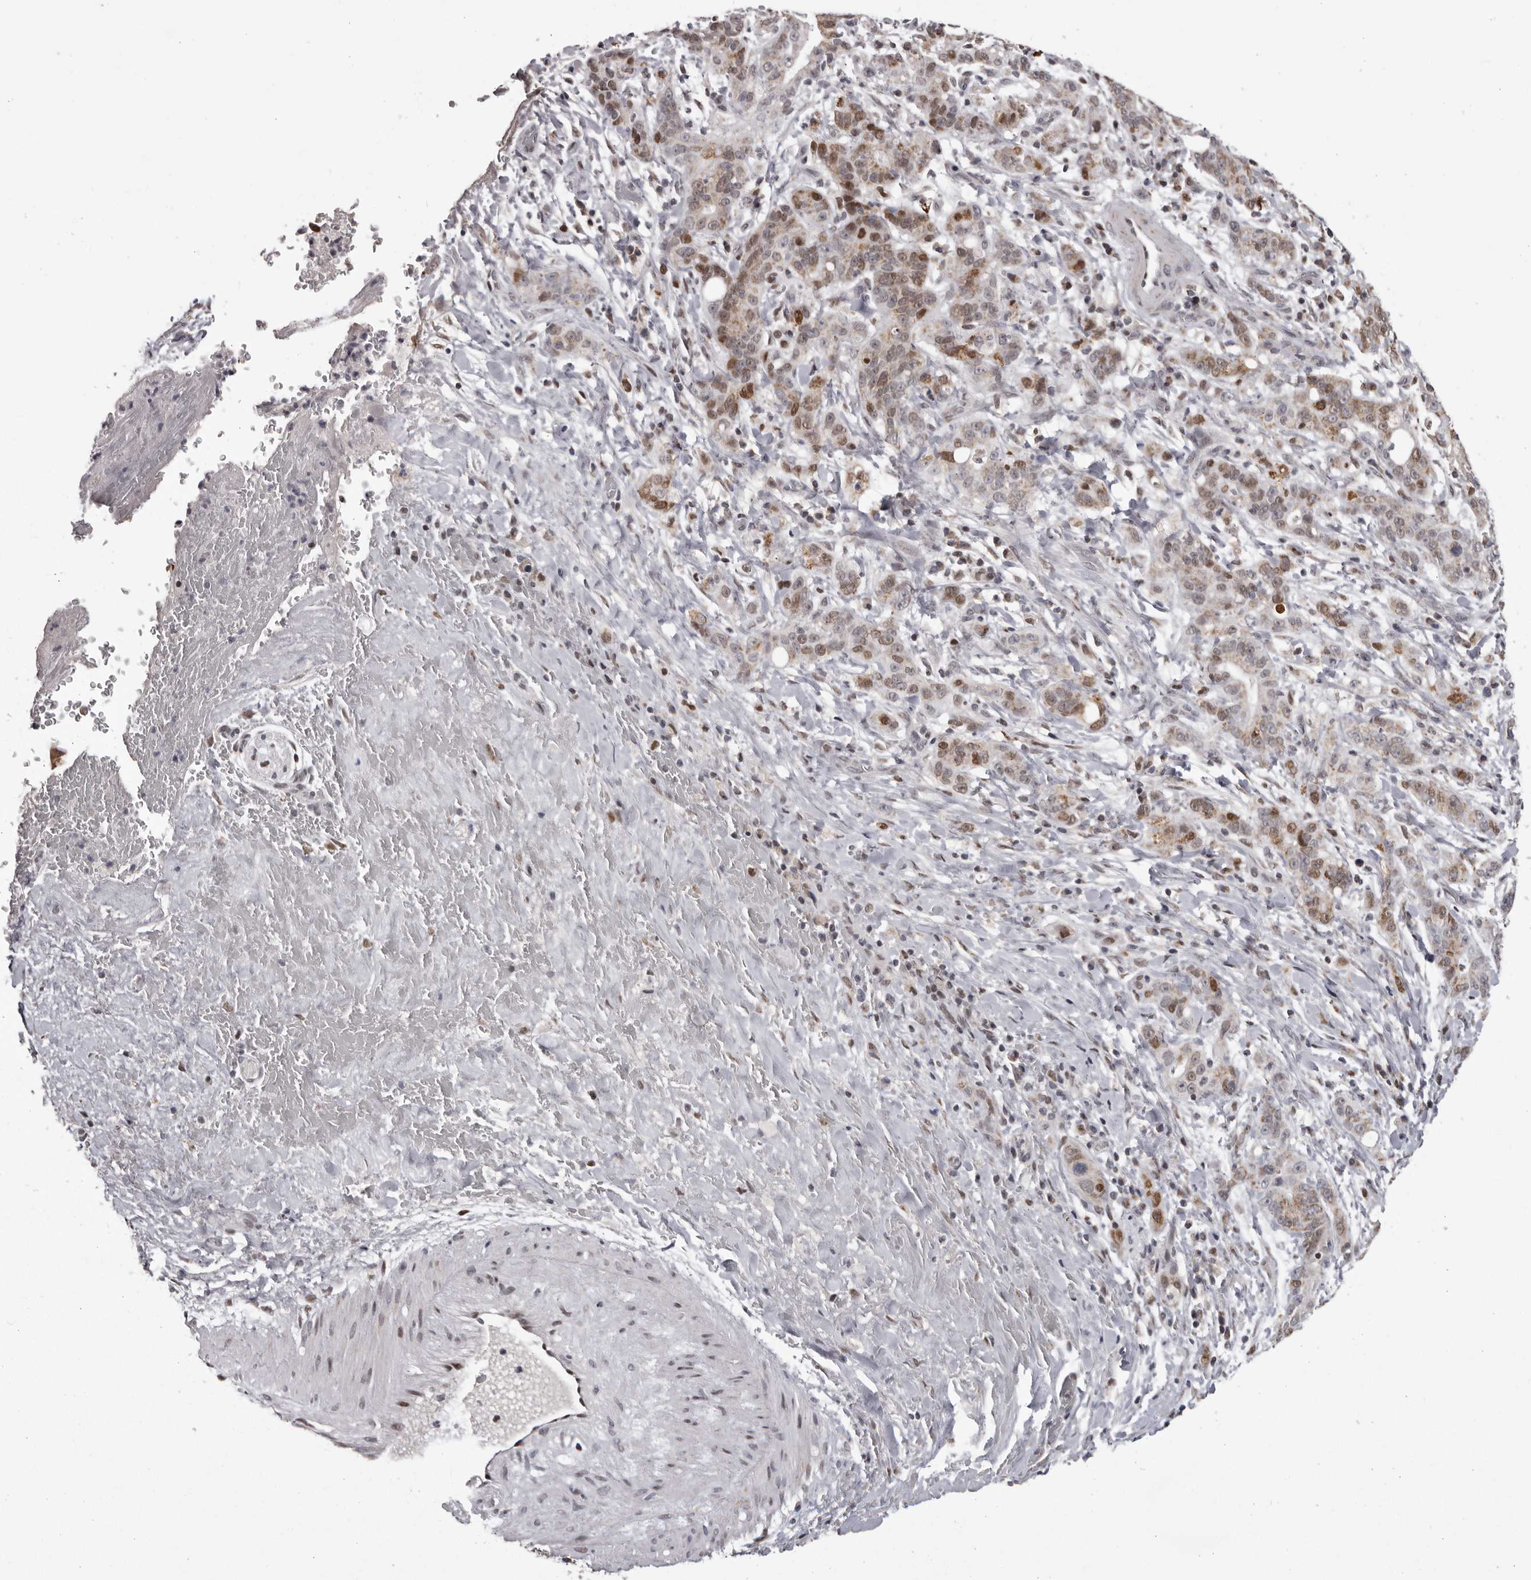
{"staining": {"intensity": "moderate", "quantity": ">75%", "location": "nuclear"}, "tissue": "liver cancer", "cell_type": "Tumor cells", "image_type": "cancer", "snomed": [{"axis": "morphology", "description": "Cholangiocarcinoma"}, {"axis": "topography", "description": "Liver"}], "caption": "Protein staining demonstrates moderate nuclear expression in approximately >75% of tumor cells in cholangiocarcinoma (liver).", "gene": "C17orf99", "patient": {"sex": "female", "age": 38}}